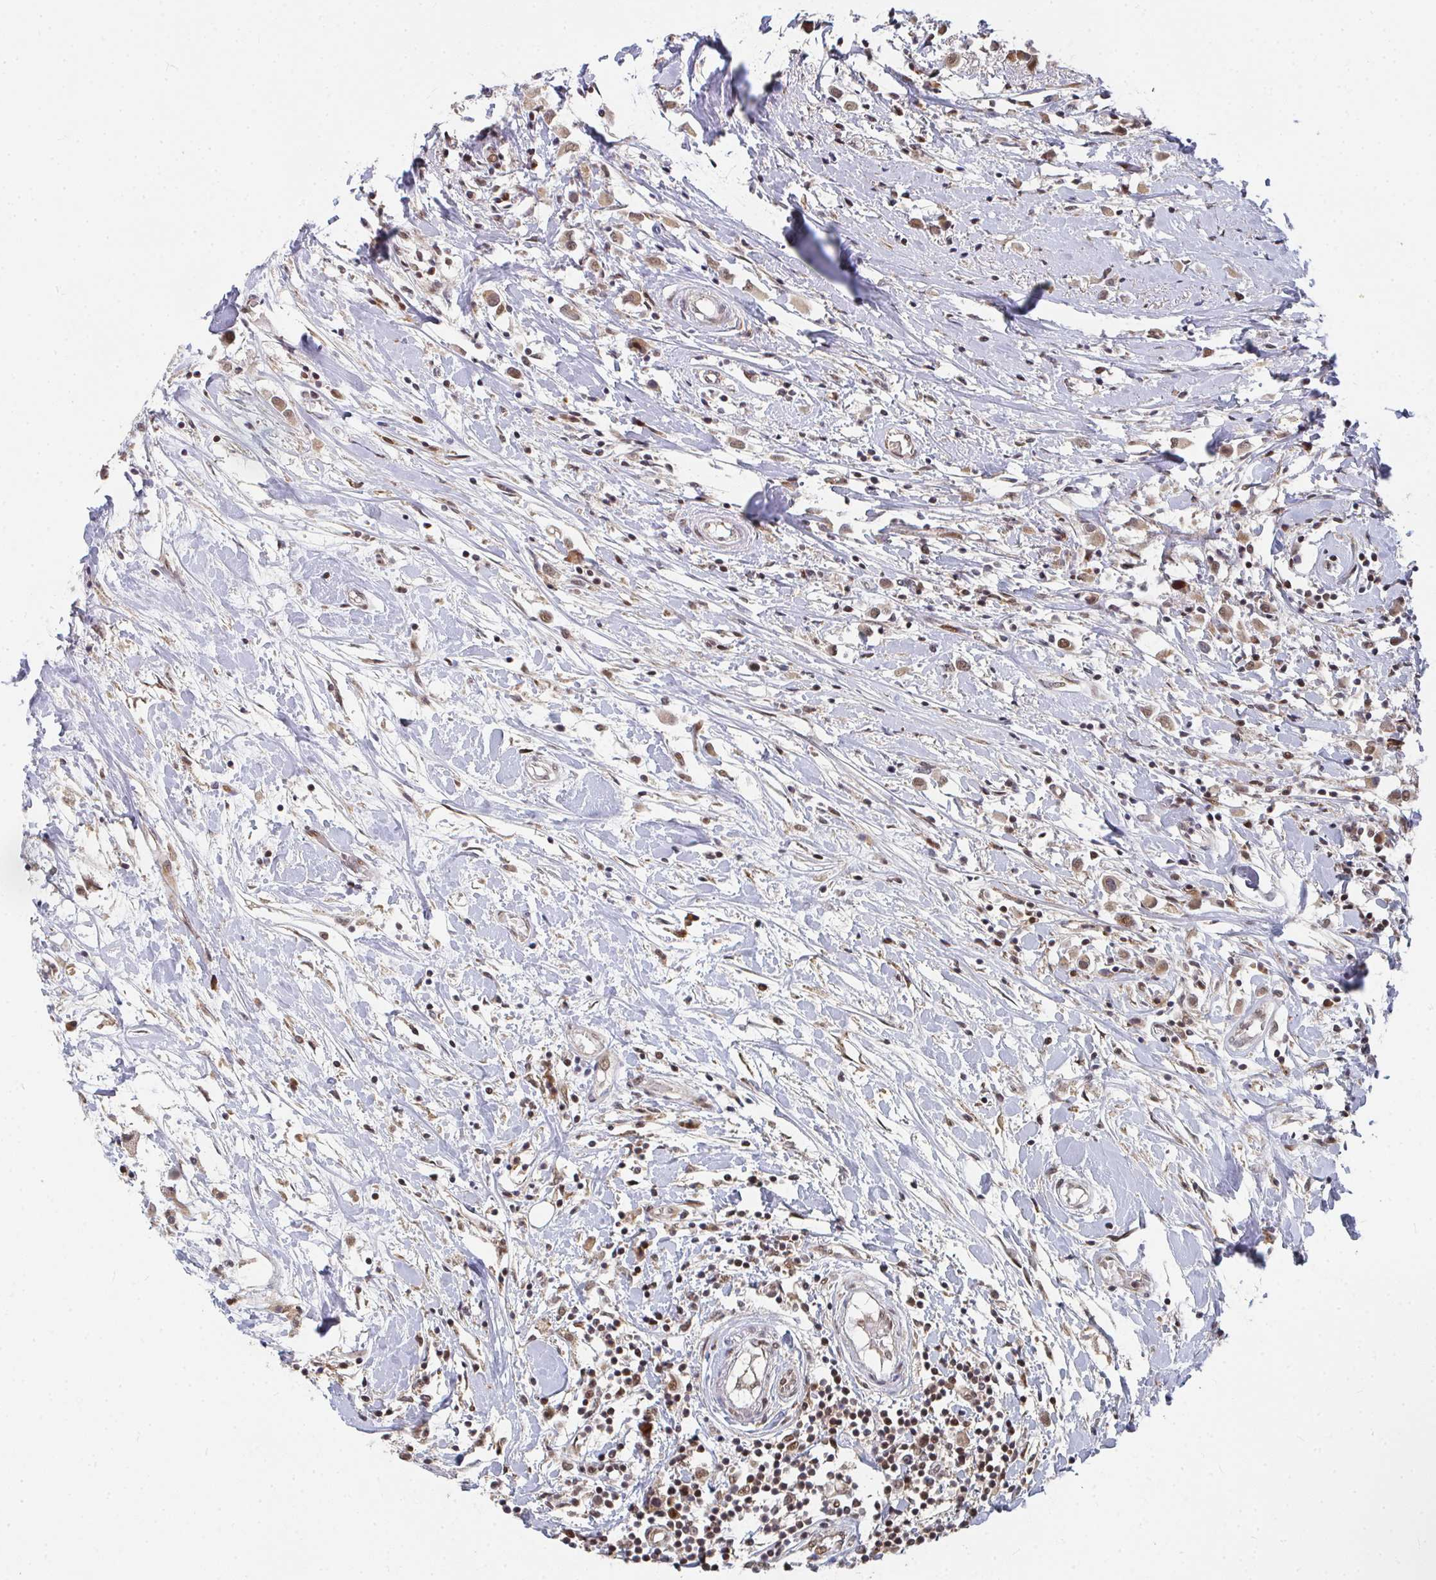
{"staining": {"intensity": "weak", "quantity": ">75%", "location": "cytoplasmic/membranous"}, "tissue": "breast cancer", "cell_type": "Tumor cells", "image_type": "cancer", "snomed": [{"axis": "morphology", "description": "Duct carcinoma"}, {"axis": "topography", "description": "Breast"}], "caption": "An immunohistochemistry photomicrograph of tumor tissue is shown. Protein staining in brown labels weak cytoplasmic/membranous positivity in breast cancer within tumor cells.", "gene": "RBBP5", "patient": {"sex": "female", "age": 61}}